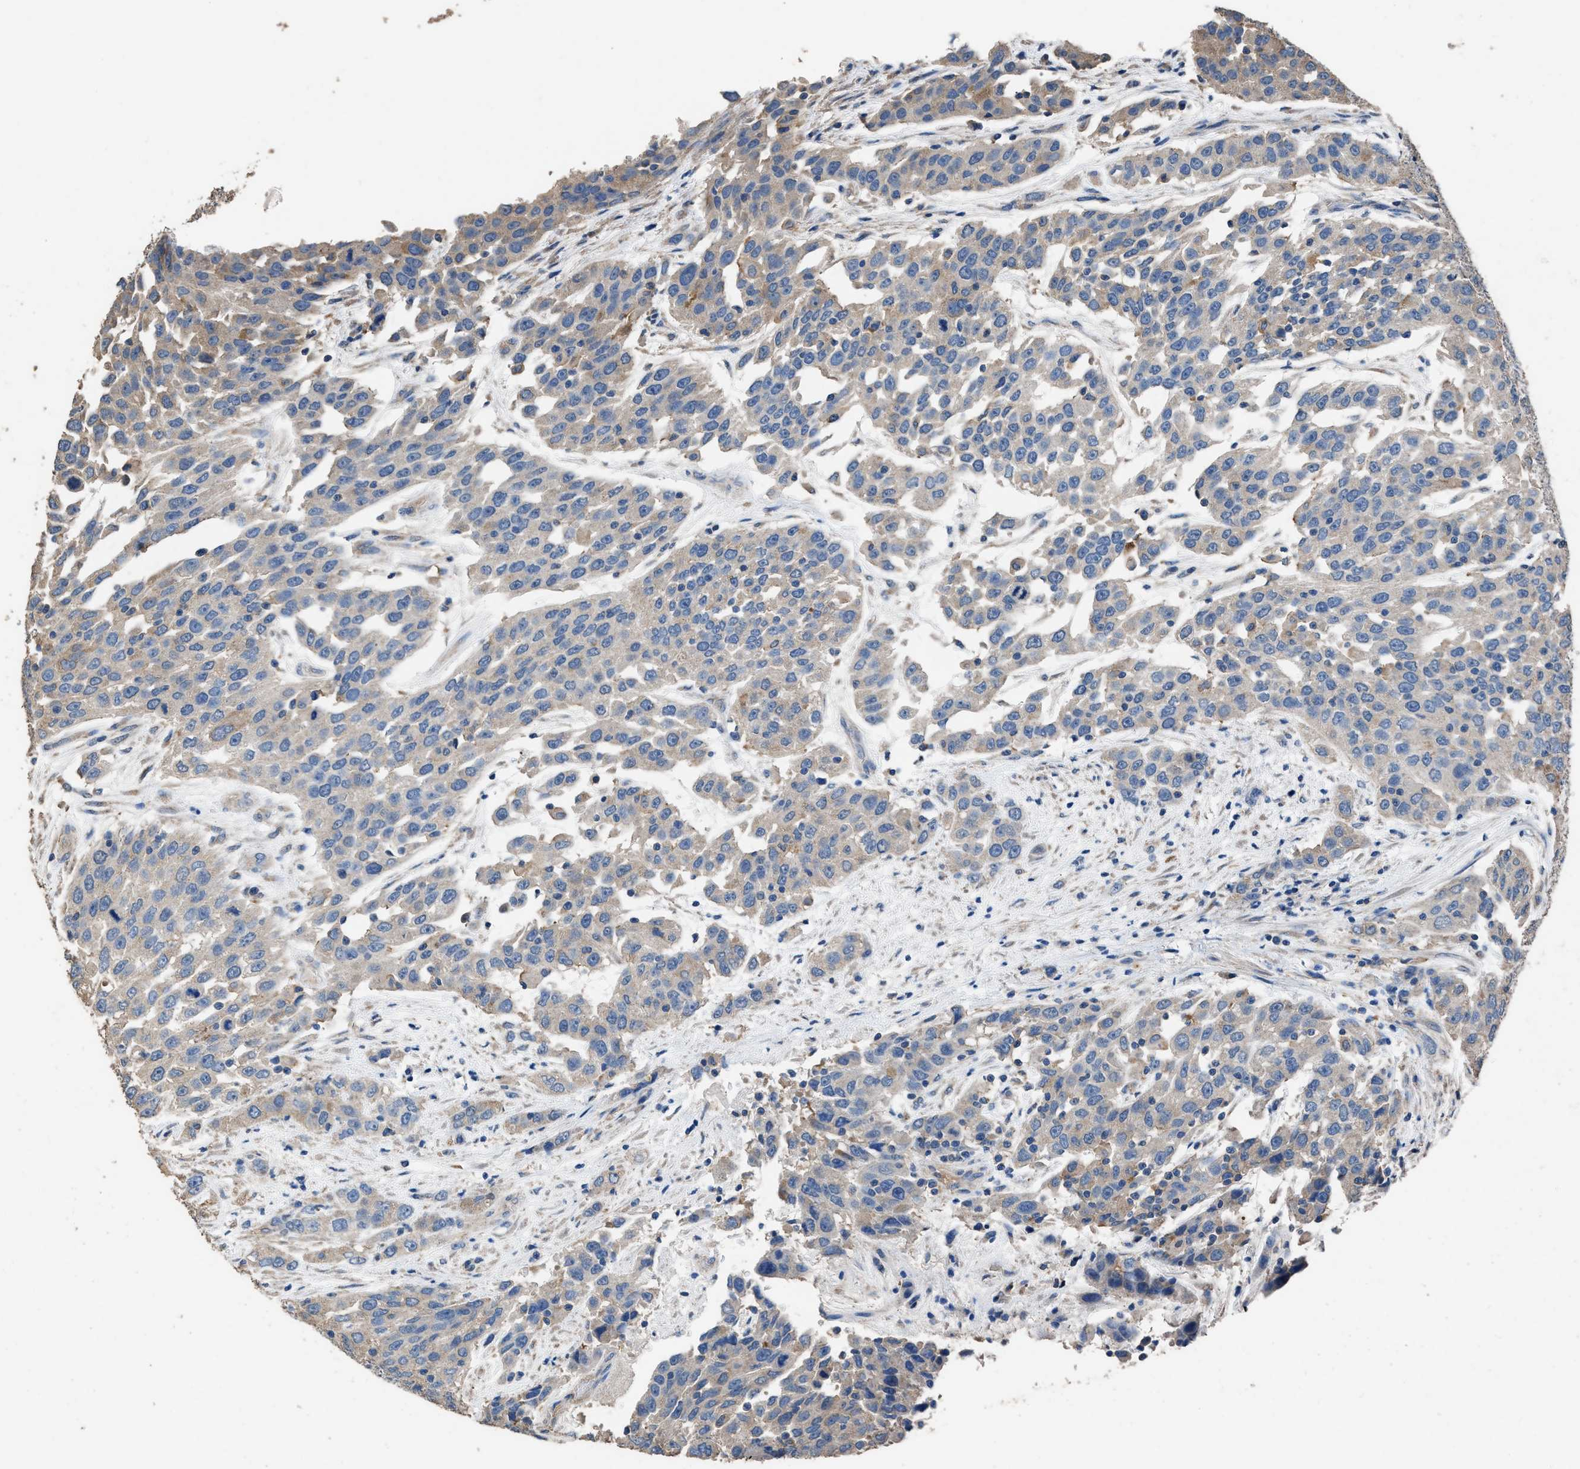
{"staining": {"intensity": "weak", "quantity": "<25%", "location": "cytoplasmic/membranous"}, "tissue": "urothelial cancer", "cell_type": "Tumor cells", "image_type": "cancer", "snomed": [{"axis": "morphology", "description": "Urothelial carcinoma, High grade"}, {"axis": "topography", "description": "Urinary bladder"}], "caption": "Immunohistochemical staining of human high-grade urothelial carcinoma reveals no significant positivity in tumor cells.", "gene": "ITSN1", "patient": {"sex": "female", "age": 80}}